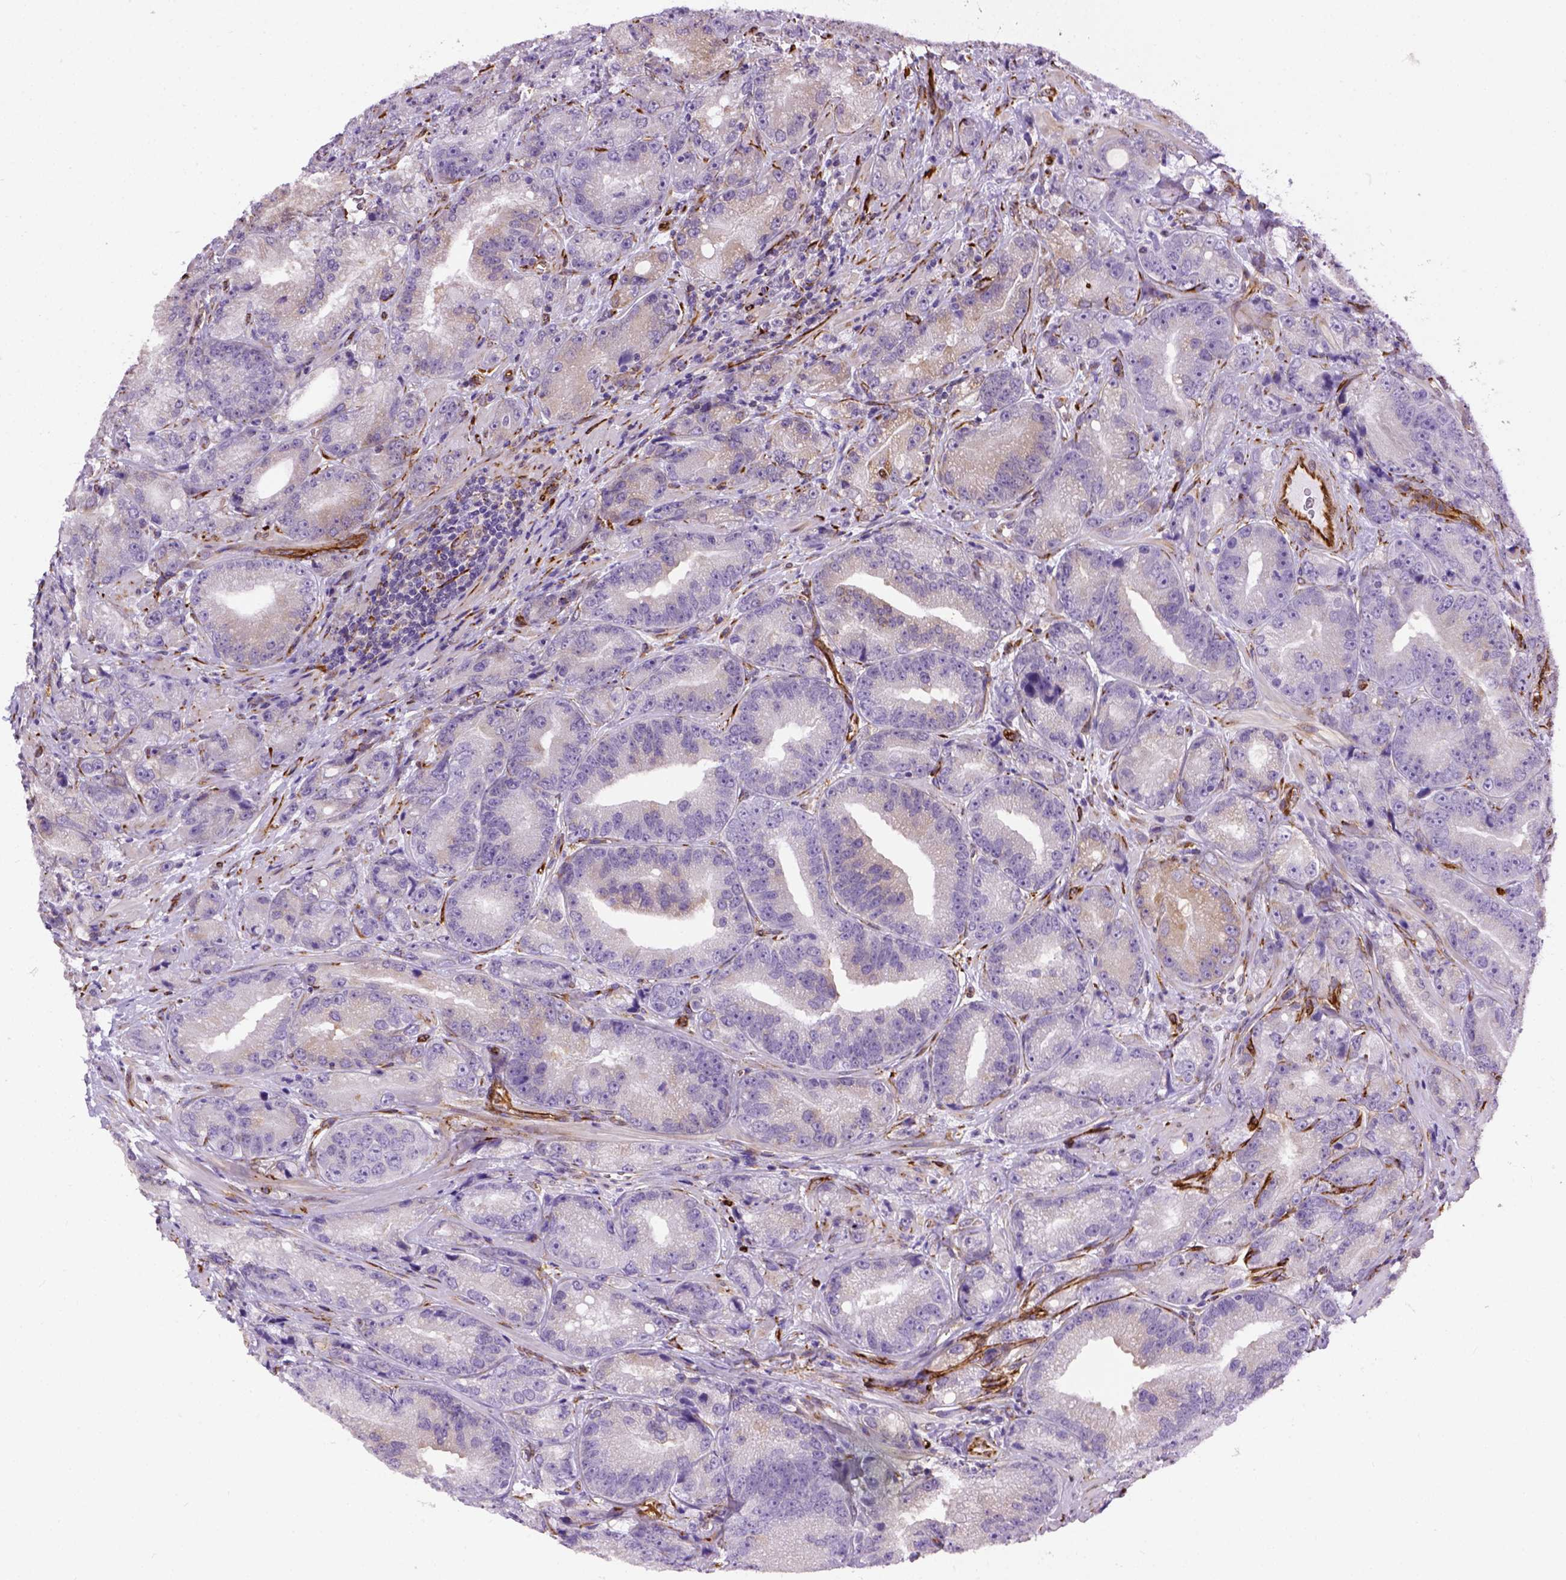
{"staining": {"intensity": "negative", "quantity": "none", "location": "none"}, "tissue": "prostate cancer", "cell_type": "Tumor cells", "image_type": "cancer", "snomed": [{"axis": "morphology", "description": "Adenocarcinoma, NOS"}, {"axis": "topography", "description": "Prostate"}], "caption": "Immunohistochemical staining of human prostate cancer reveals no significant positivity in tumor cells.", "gene": "KAZN", "patient": {"sex": "male", "age": 63}}